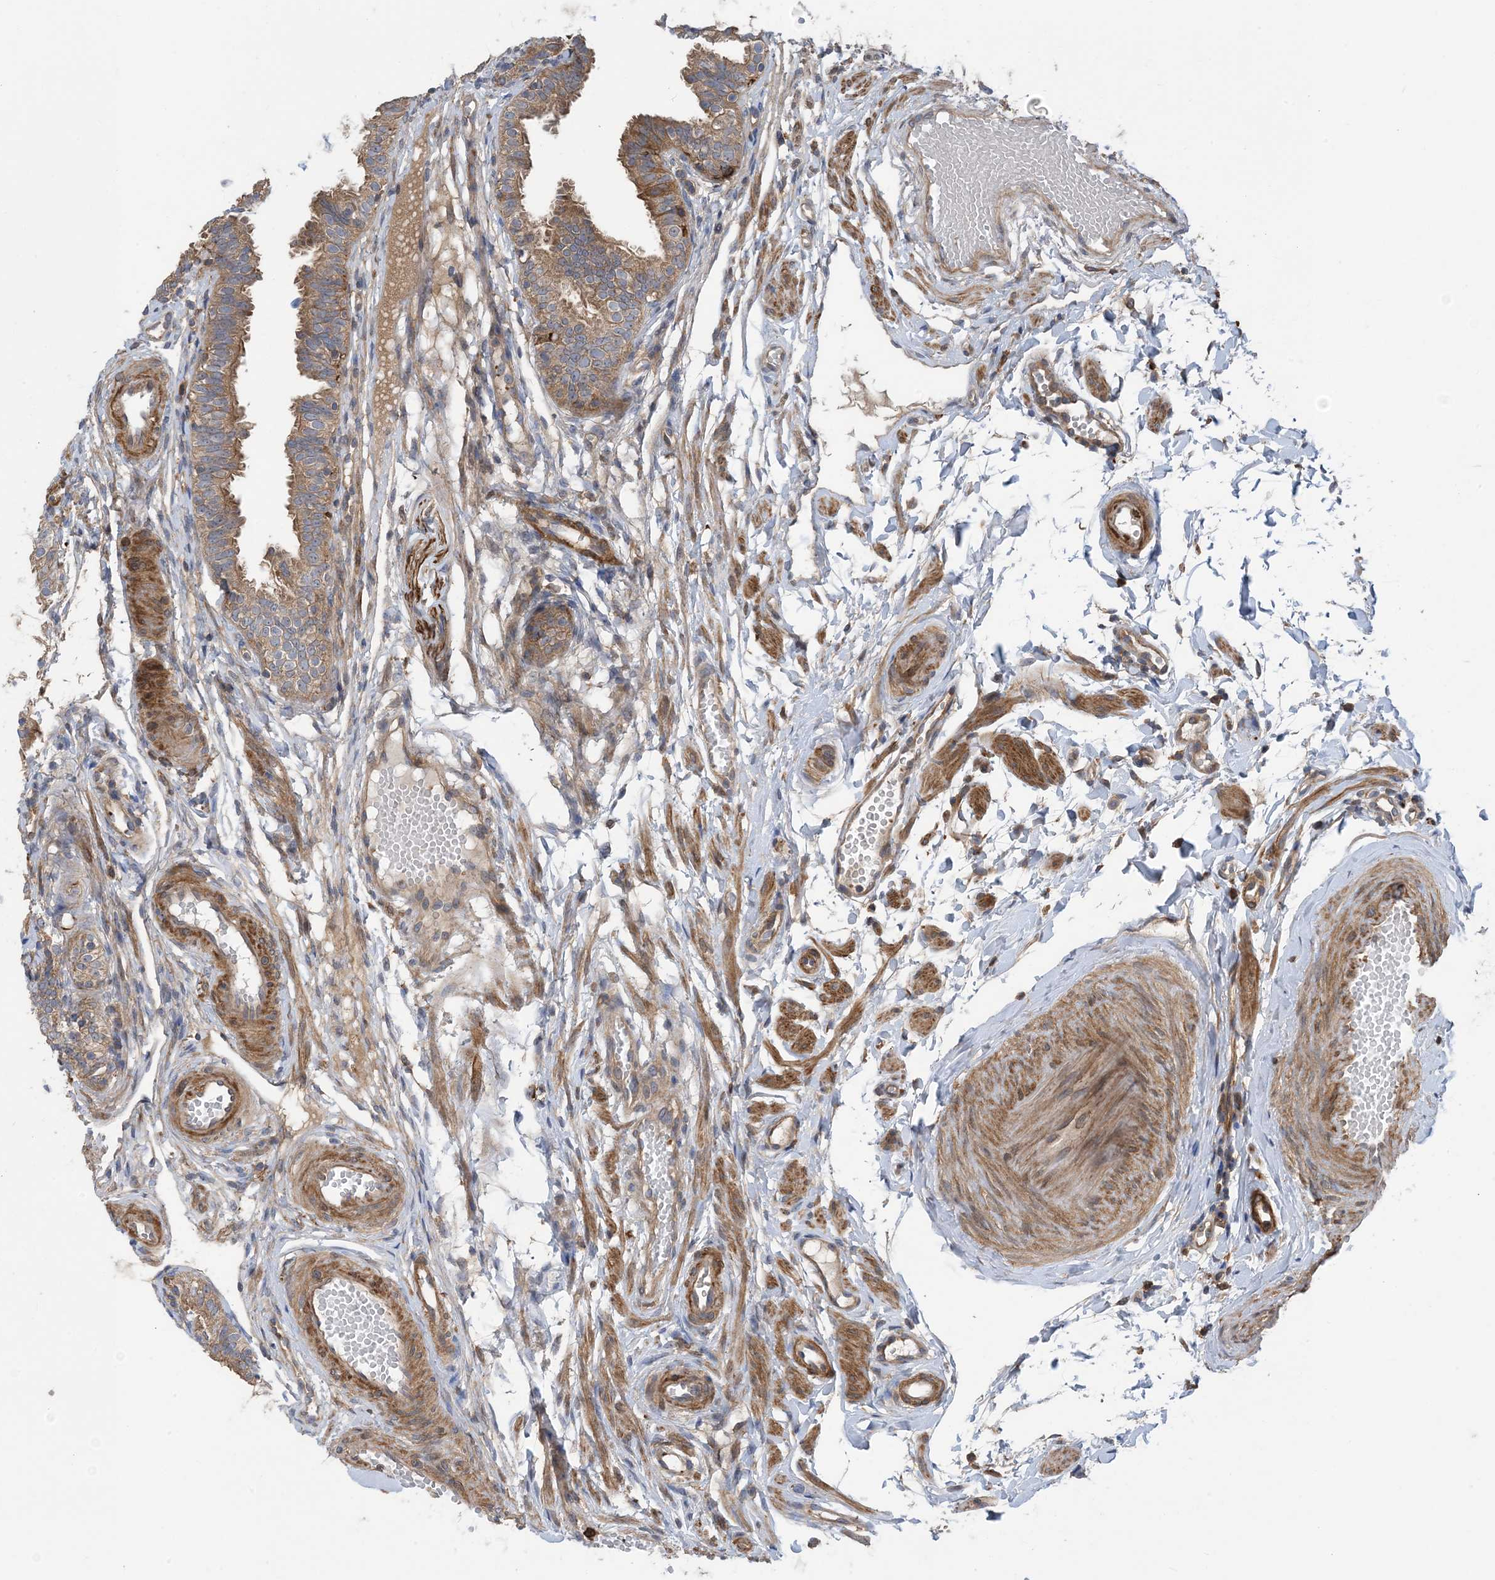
{"staining": {"intensity": "moderate", "quantity": ">75%", "location": "cytoplasmic/membranous"}, "tissue": "fallopian tube", "cell_type": "Glandular cells", "image_type": "normal", "snomed": [{"axis": "morphology", "description": "Normal tissue, NOS"}, {"axis": "topography", "description": "Fallopian tube"}], "caption": "Immunohistochemistry (DAB (3,3'-diaminobenzidine)) staining of unremarkable fallopian tube exhibits moderate cytoplasmic/membranous protein expression in about >75% of glandular cells. (DAB = brown stain, brightfield microscopy at high magnification).", "gene": "HS1BP3", "patient": {"sex": "female", "age": 35}}